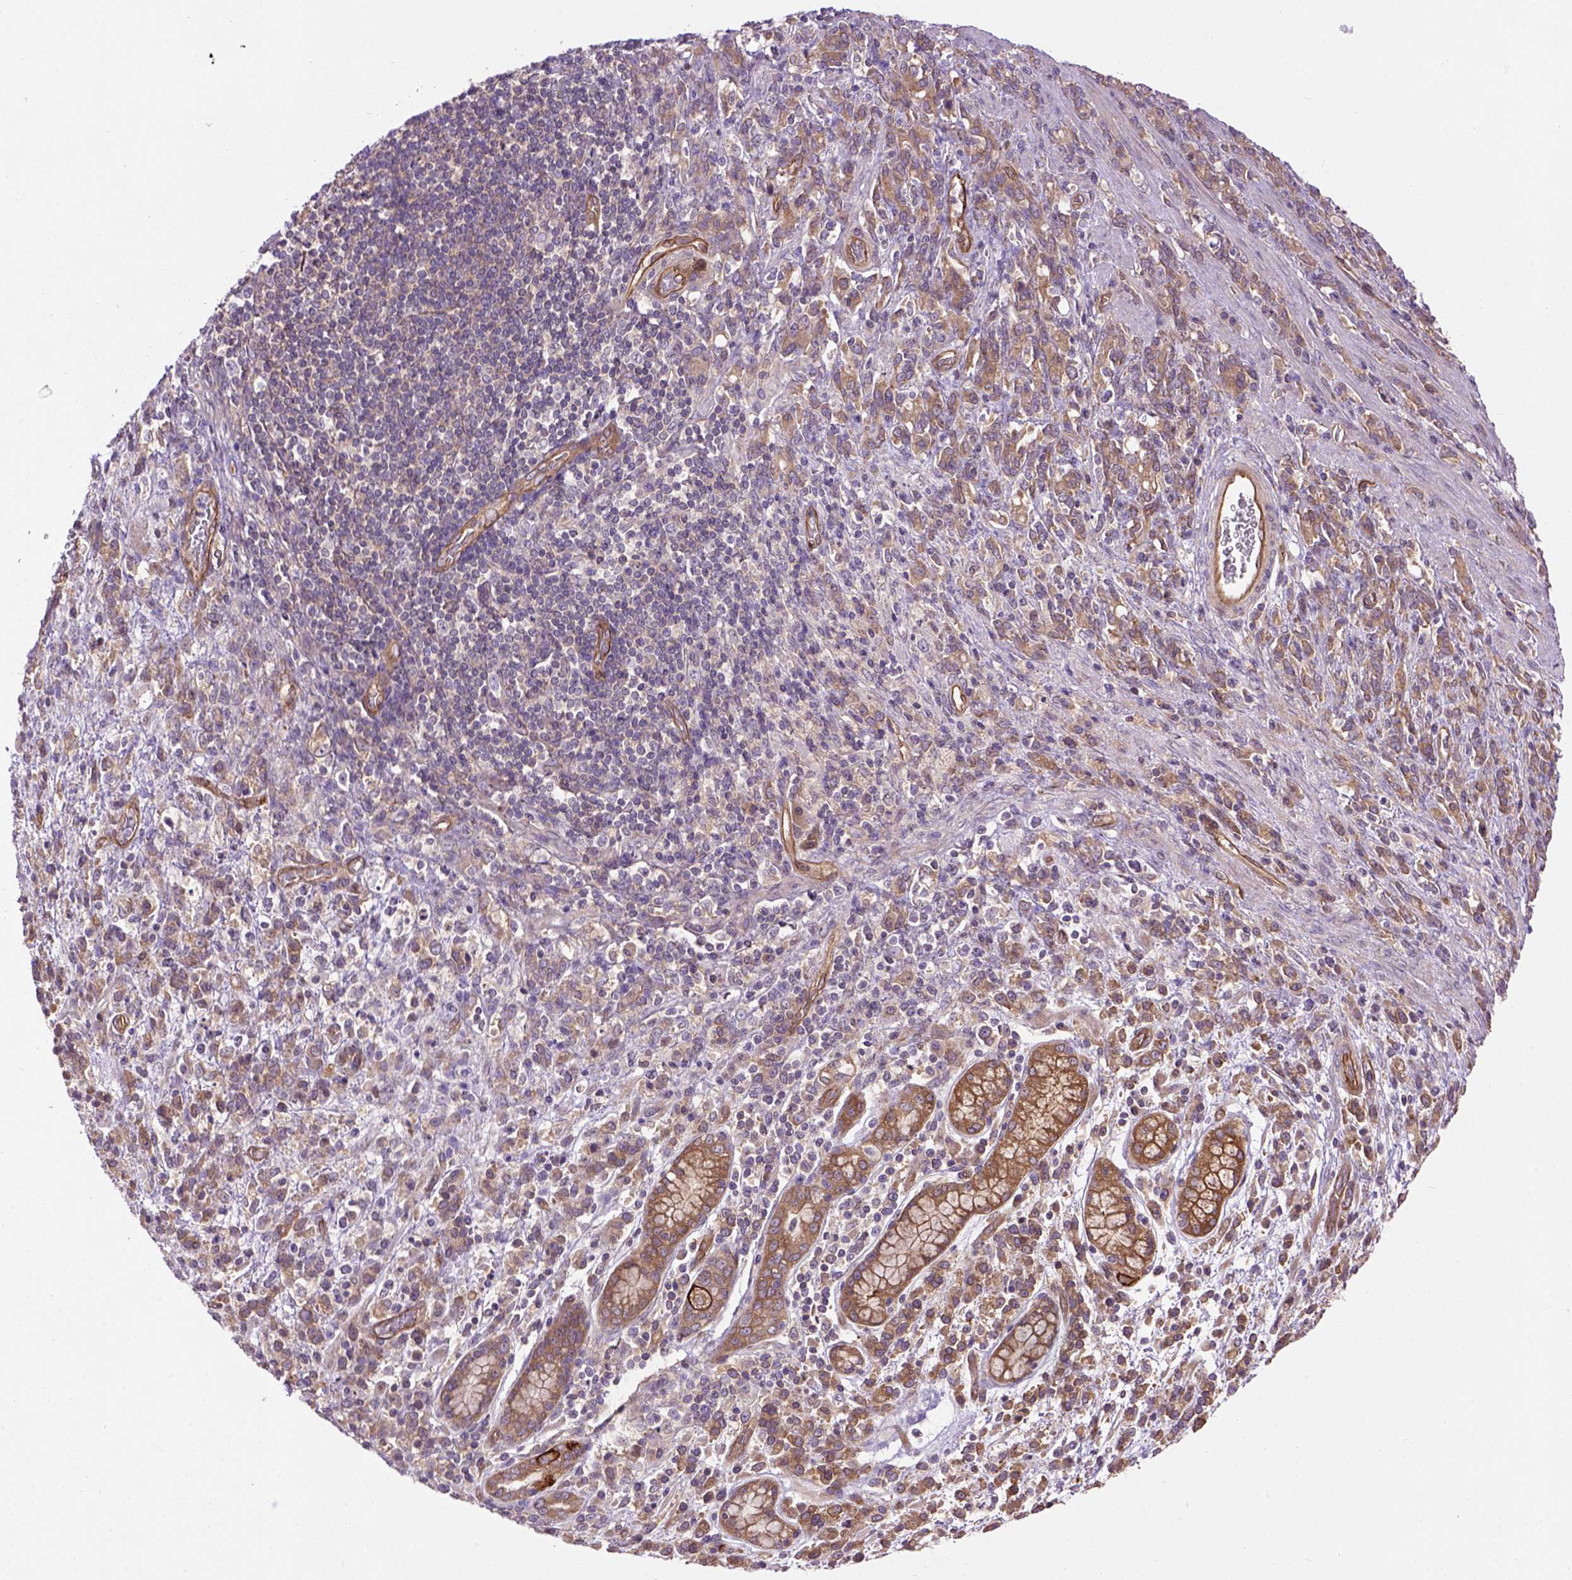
{"staining": {"intensity": "moderate", "quantity": ">75%", "location": "cytoplasmic/membranous"}, "tissue": "stomach cancer", "cell_type": "Tumor cells", "image_type": "cancer", "snomed": [{"axis": "morphology", "description": "Adenocarcinoma, NOS"}, {"axis": "topography", "description": "Stomach"}], "caption": "A micrograph showing moderate cytoplasmic/membranous staining in approximately >75% of tumor cells in adenocarcinoma (stomach), as visualized by brown immunohistochemical staining.", "gene": "CASKIN2", "patient": {"sex": "female", "age": 57}}